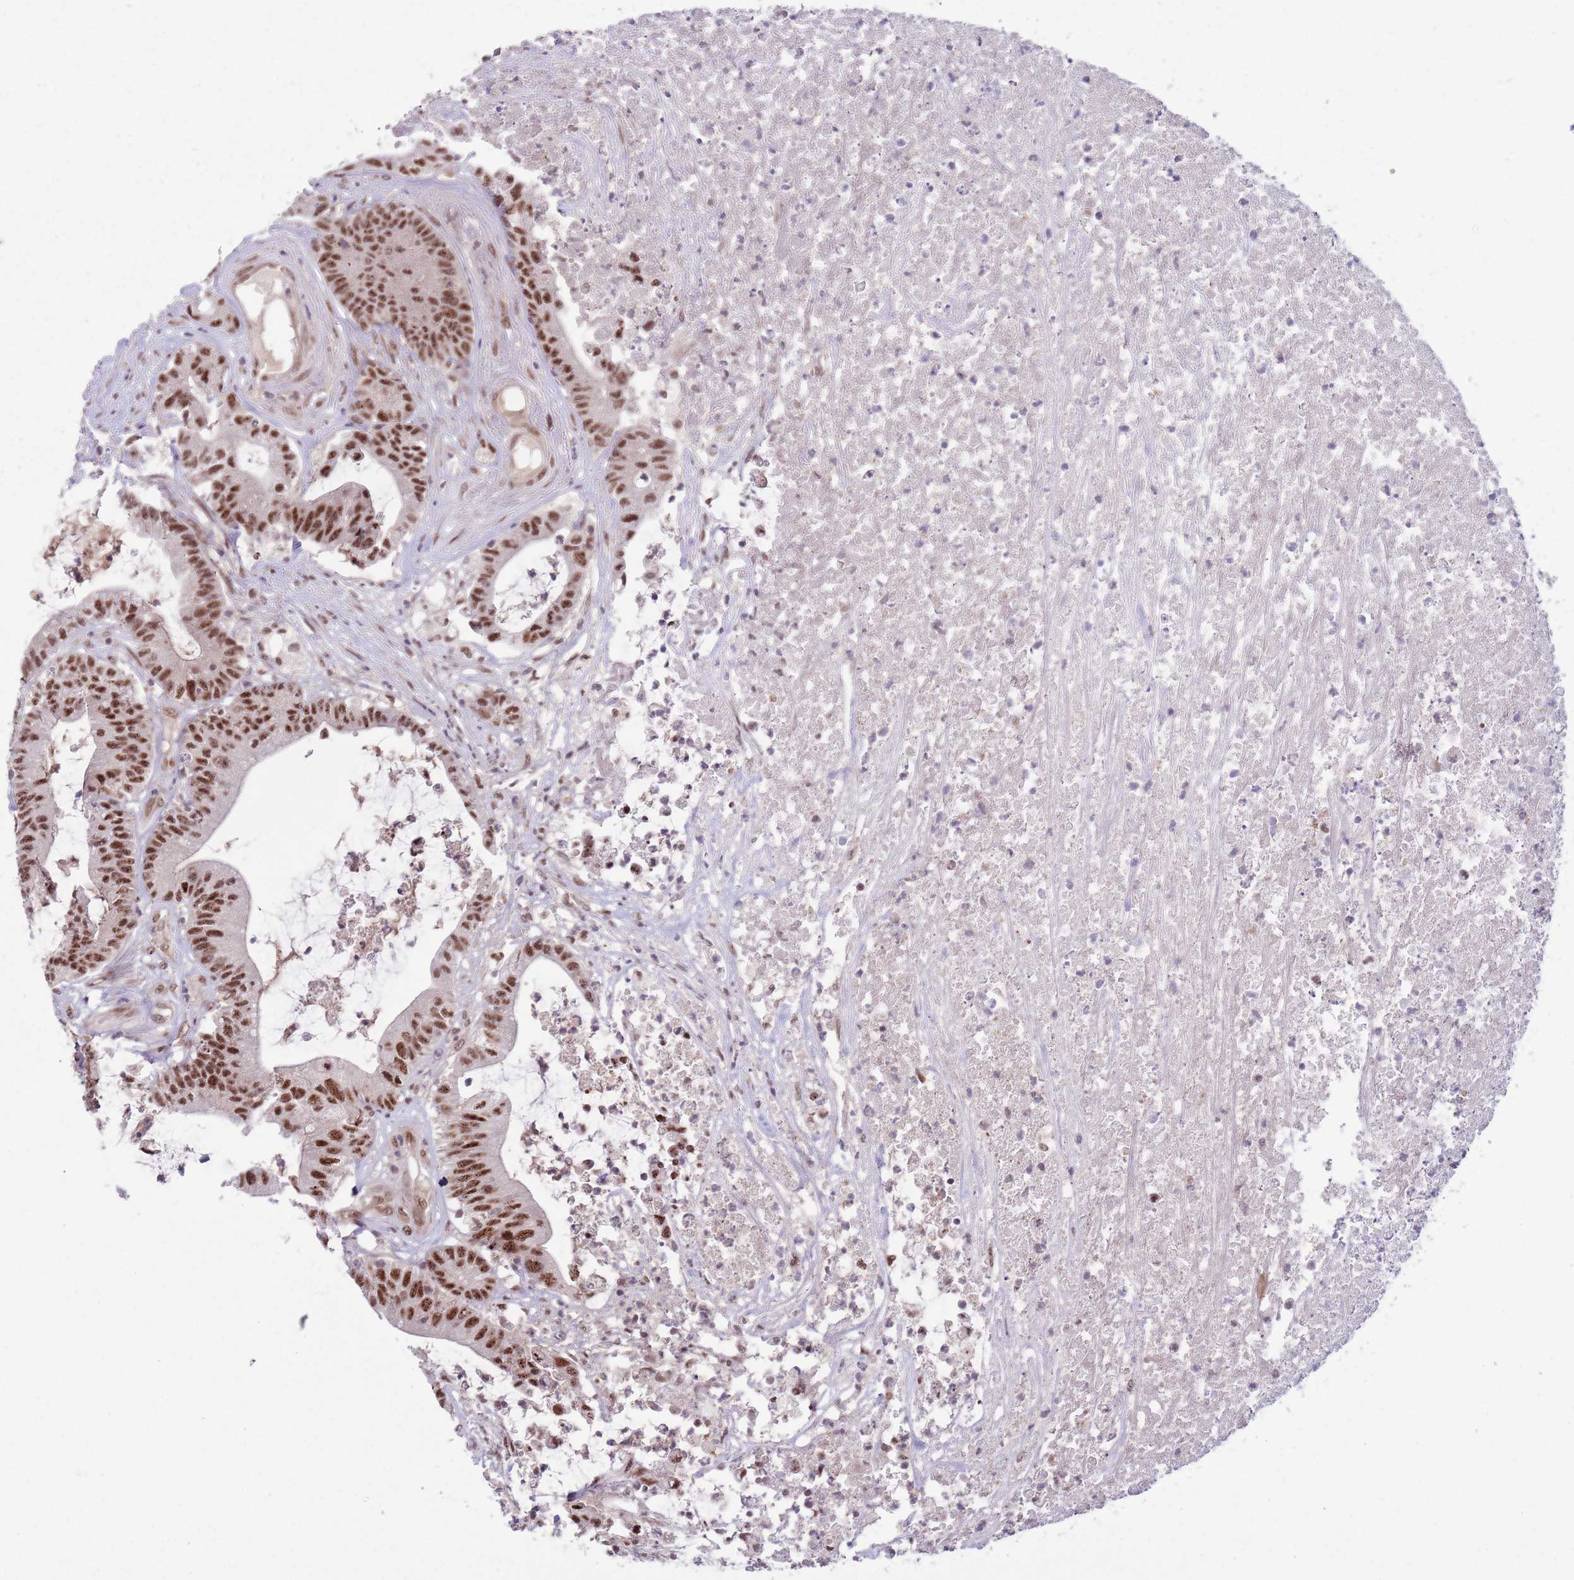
{"staining": {"intensity": "strong", "quantity": ">75%", "location": "nuclear"}, "tissue": "colorectal cancer", "cell_type": "Tumor cells", "image_type": "cancer", "snomed": [{"axis": "morphology", "description": "Adenocarcinoma, NOS"}, {"axis": "topography", "description": "Colon"}], "caption": "A high-resolution micrograph shows immunohistochemistry staining of adenocarcinoma (colorectal), which shows strong nuclear positivity in approximately >75% of tumor cells. (DAB IHC with brightfield microscopy, high magnification).", "gene": "SIPA1L3", "patient": {"sex": "female", "age": 84}}